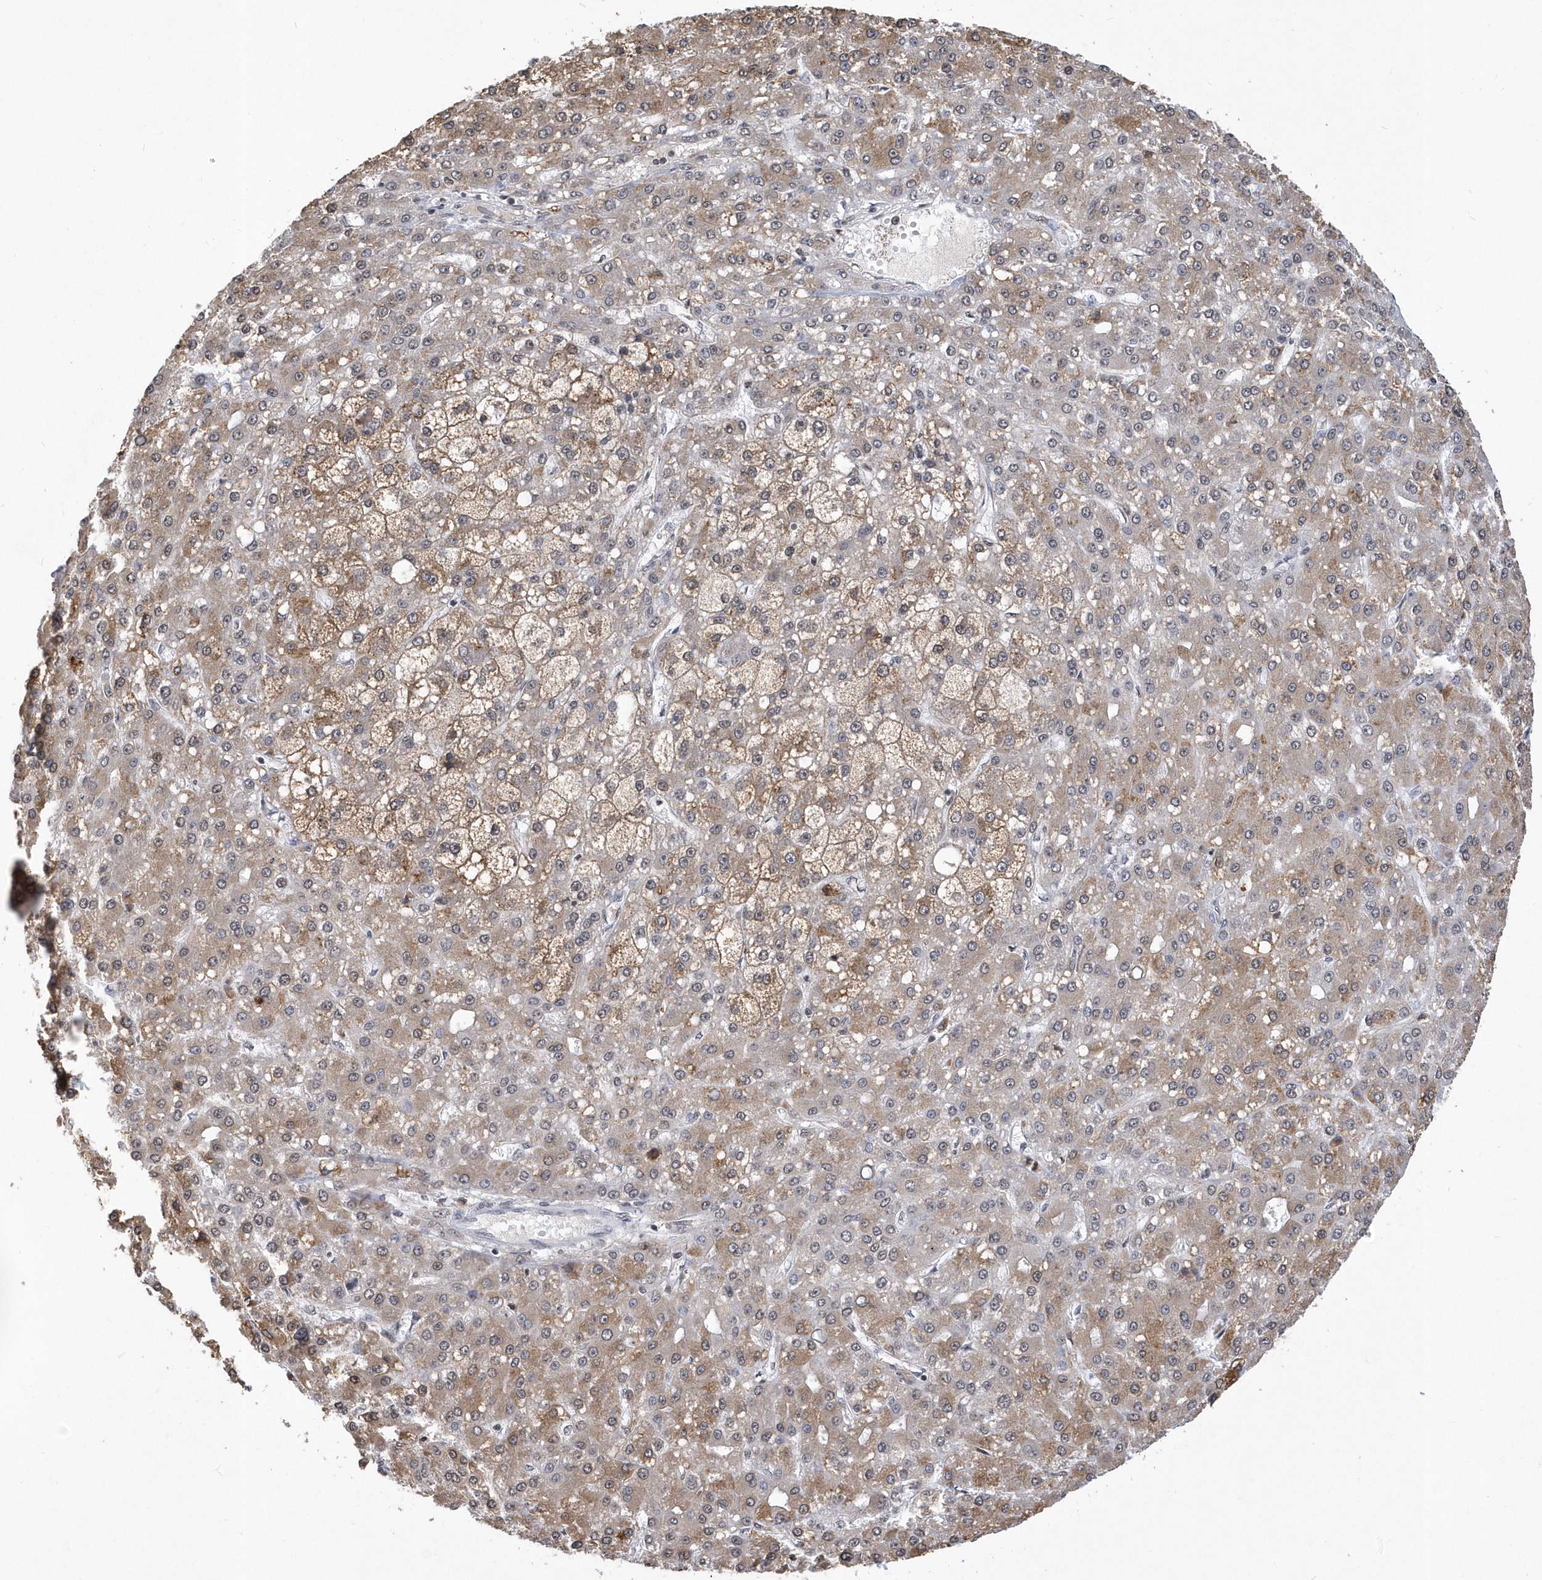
{"staining": {"intensity": "moderate", "quantity": ">75%", "location": "cytoplasmic/membranous"}, "tissue": "liver cancer", "cell_type": "Tumor cells", "image_type": "cancer", "snomed": [{"axis": "morphology", "description": "Carcinoma, Hepatocellular, NOS"}, {"axis": "topography", "description": "Liver"}], "caption": "Hepatocellular carcinoma (liver) stained with DAB immunohistochemistry displays medium levels of moderate cytoplasmic/membranous positivity in approximately >75% of tumor cells.", "gene": "VWA5B2", "patient": {"sex": "male", "age": 67}}